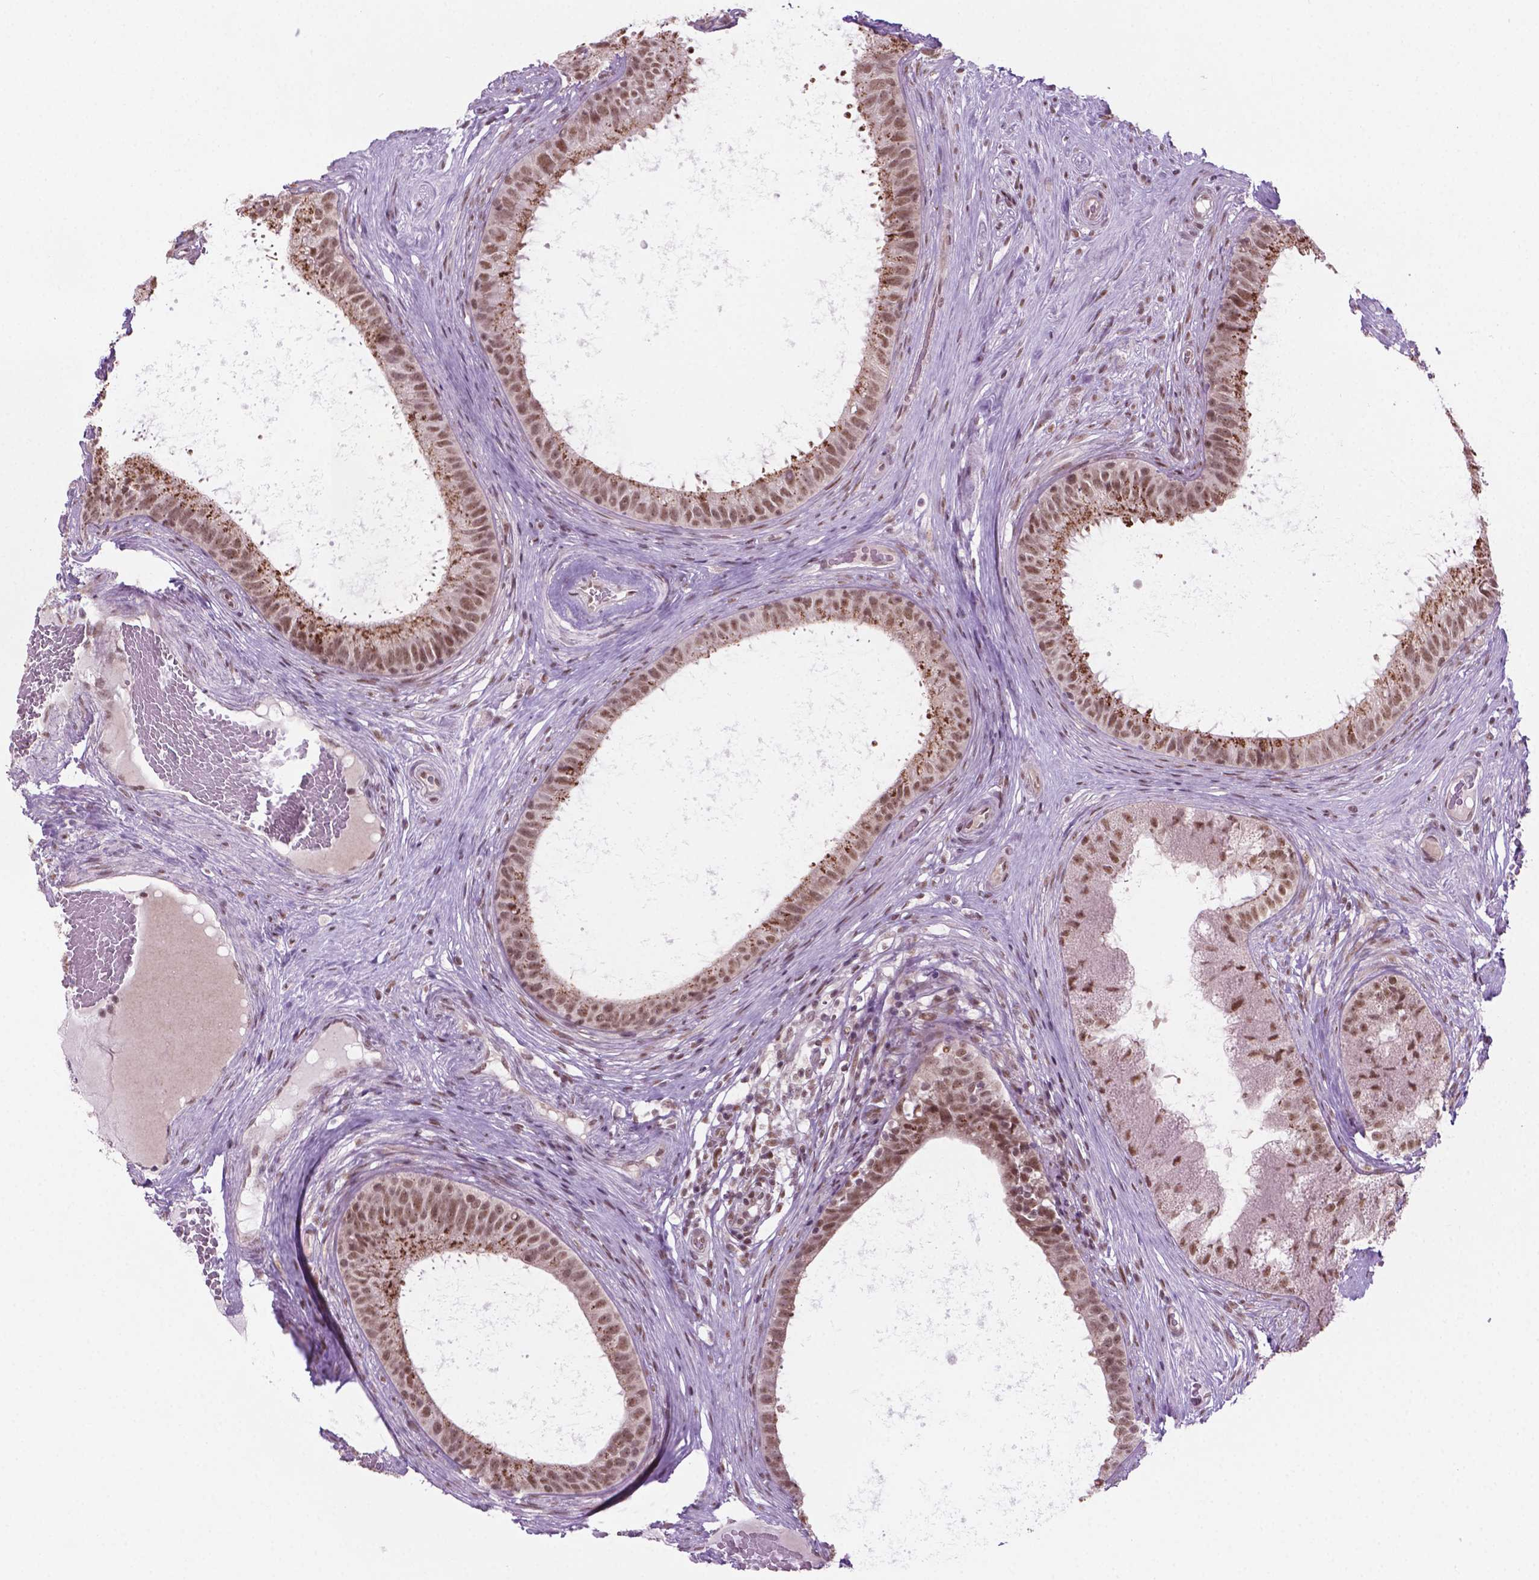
{"staining": {"intensity": "moderate", "quantity": ">75%", "location": "cytoplasmic/membranous,nuclear"}, "tissue": "epididymis", "cell_type": "Glandular cells", "image_type": "normal", "snomed": [{"axis": "morphology", "description": "Normal tissue, NOS"}, {"axis": "topography", "description": "Epididymis"}], "caption": "Protein expression analysis of normal epididymis displays moderate cytoplasmic/membranous,nuclear staining in approximately >75% of glandular cells. Nuclei are stained in blue.", "gene": "PHAX", "patient": {"sex": "male", "age": 59}}